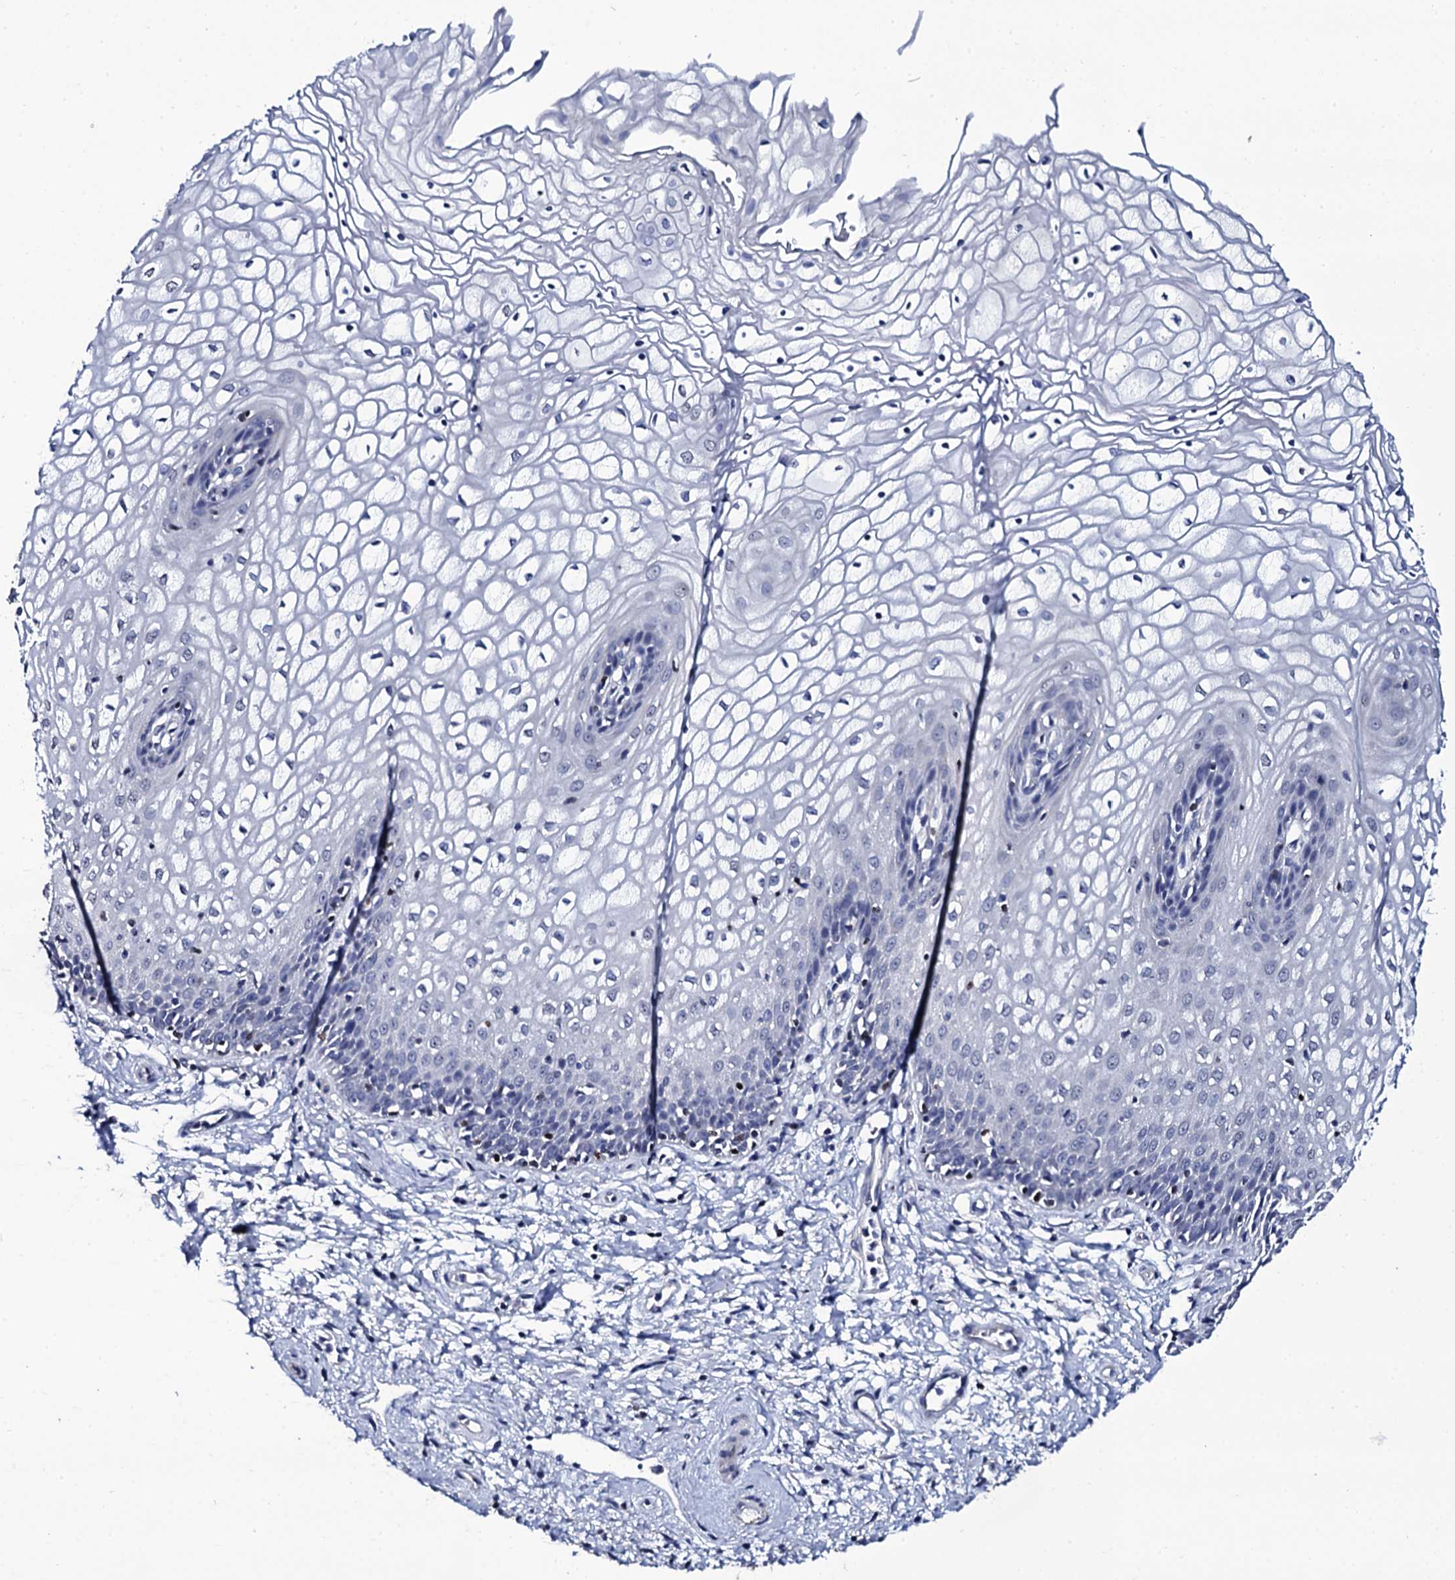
{"staining": {"intensity": "negative", "quantity": "none", "location": "none"}, "tissue": "vagina", "cell_type": "Squamous epithelial cells", "image_type": "normal", "snomed": [{"axis": "morphology", "description": "Normal tissue, NOS"}, {"axis": "topography", "description": "Vagina"}], "caption": "Immunohistochemistry (IHC) micrograph of normal vagina: human vagina stained with DAB shows no significant protein expression in squamous epithelial cells.", "gene": "NPM2", "patient": {"sex": "female", "age": 34}}